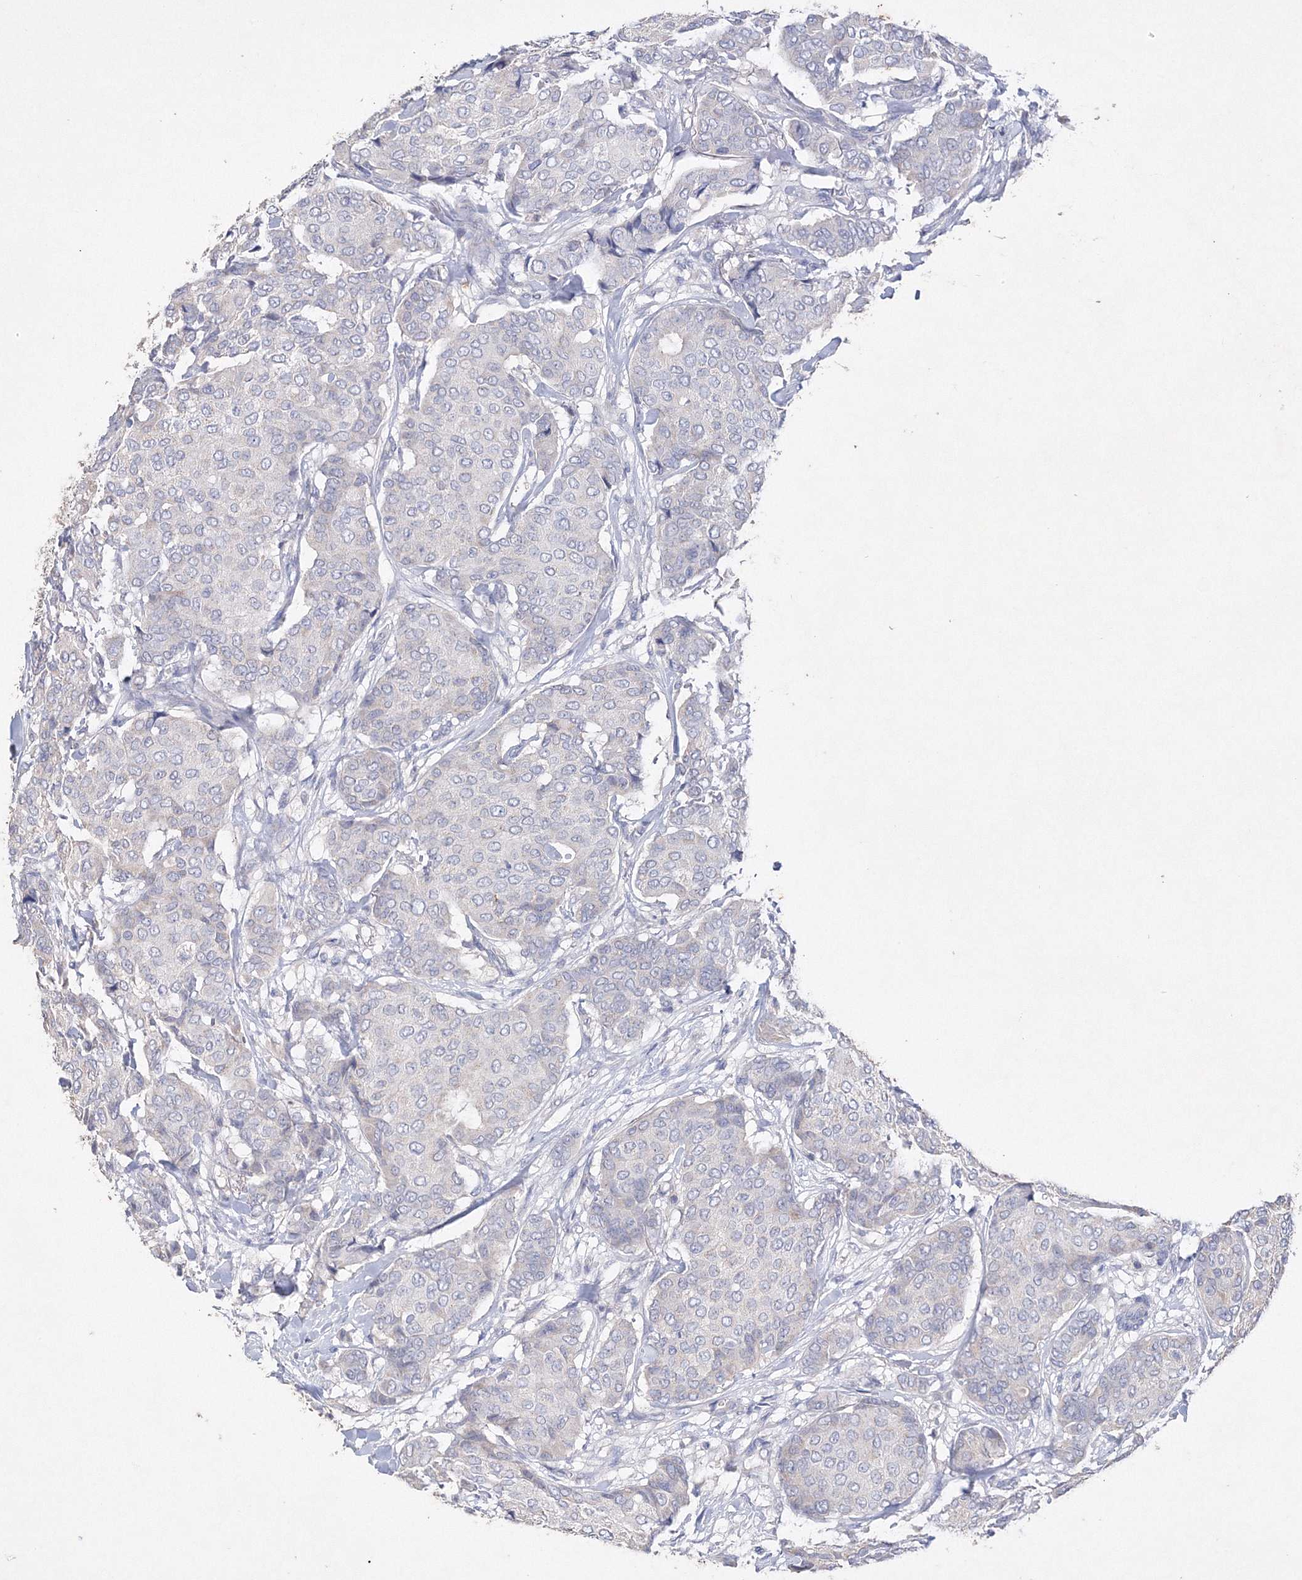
{"staining": {"intensity": "negative", "quantity": "none", "location": "none"}, "tissue": "breast cancer", "cell_type": "Tumor cells", "image_type": "cancer", "snomed": [{"axis": "morphology", "description": "Duct carcinoma"}, {"axis": "topography", "description": "Breast"}], "caption": "This is a histopathology image of immunohistochemistry staining of breast cancer, which shows no staining in tumor cells.", "gene": "GLS", "patient": {"sex": "female", "age": 75}}